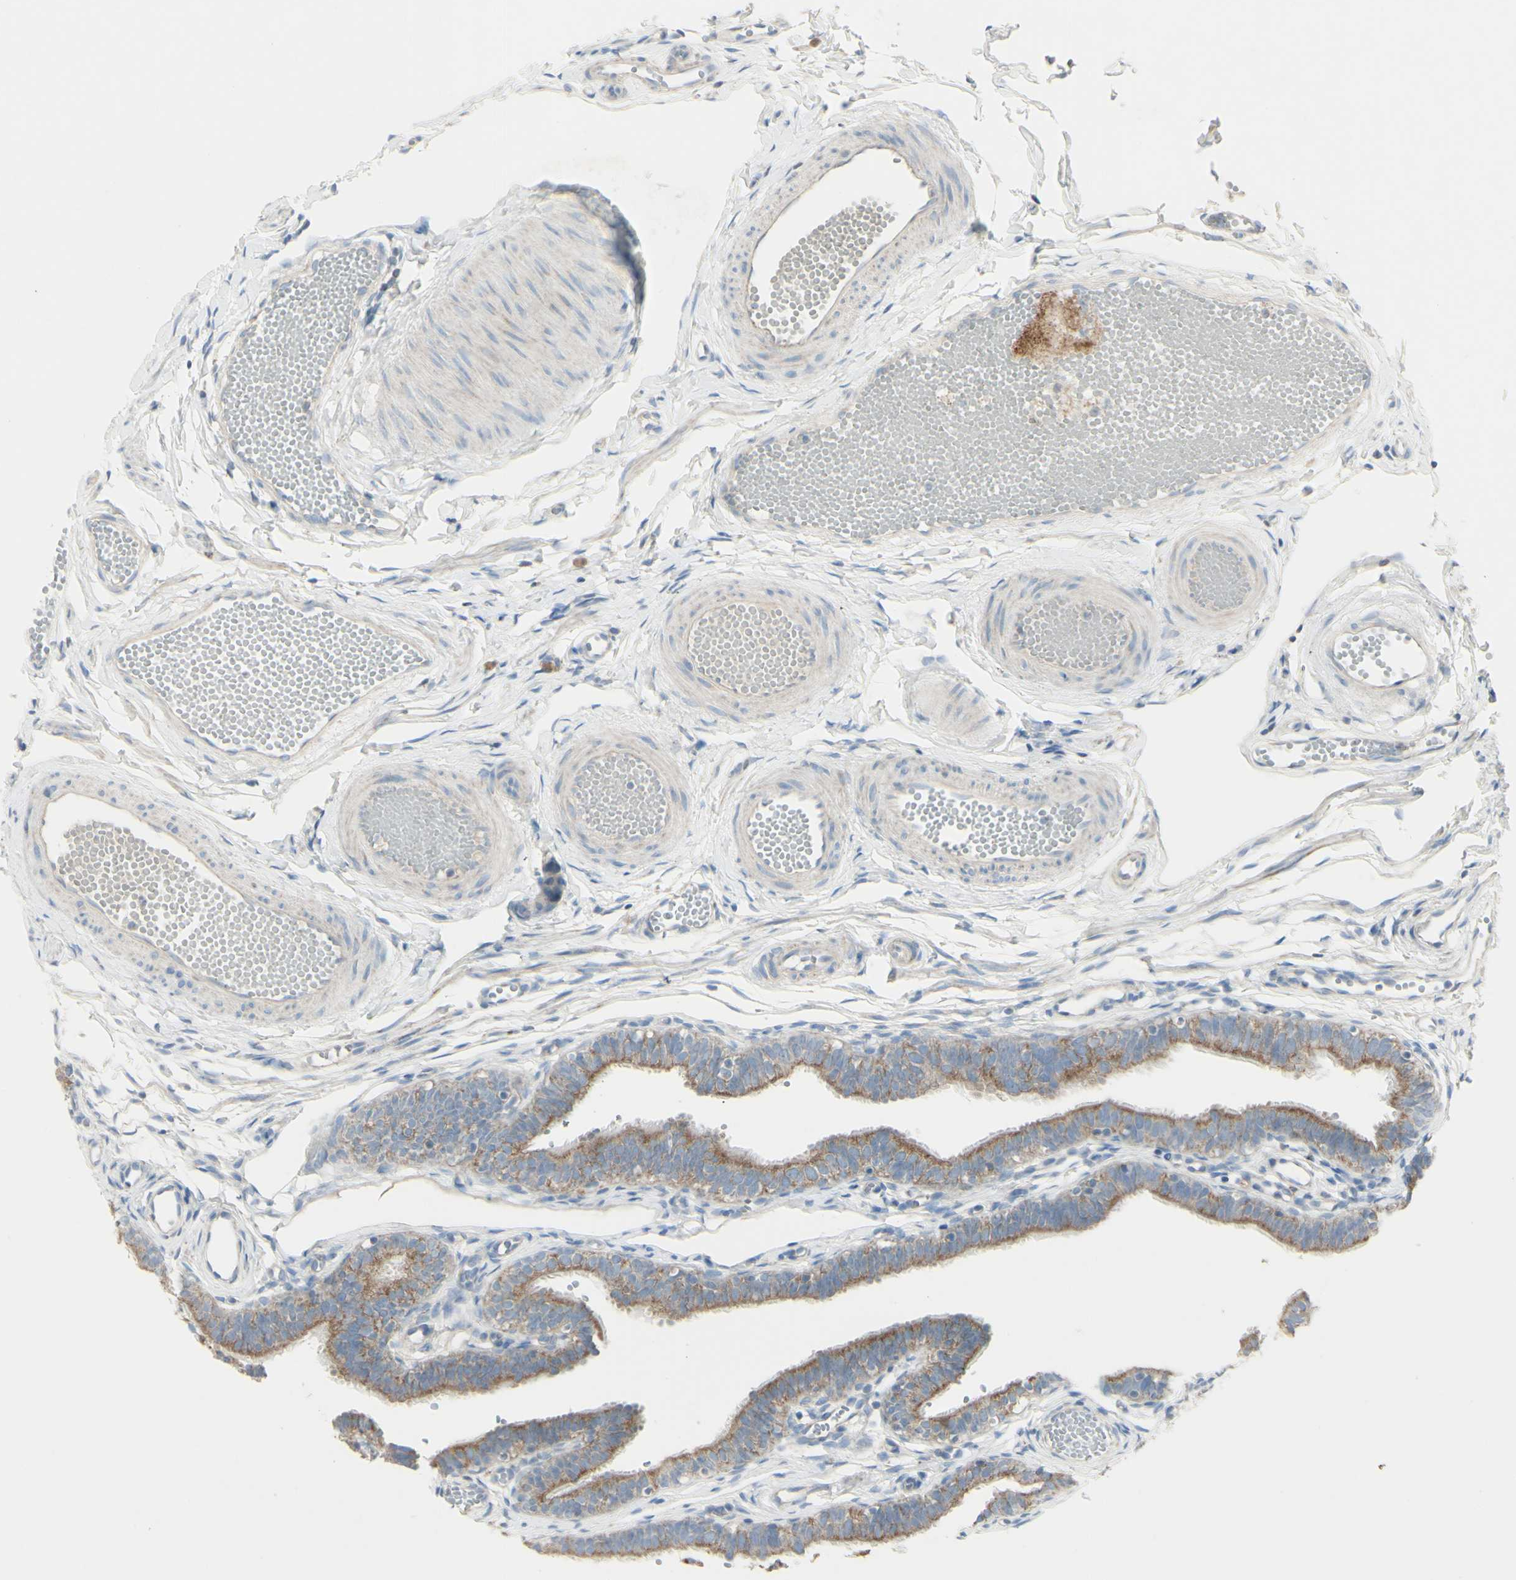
{"staining": {"intensity": "moderate", "quantity": ">75%", "location": "cytoplasmic/membranous"}, "tissue": "fallopian tube", "cell_type": "Glandular cells", "image_type": "normal", "snomed": [{"axis": "morphology", "description": "Normal tissue, NOS"}, {"axis": "topography", "description": "Fallopian tube"}, {"axis": "topography", "description": "Placenta"}], "caption": "Brown immunohistochemical staining in unremarkable fallopian tube reveals moderate cytoplasmic/membranous positivity in approximately >75% of glandular cells.", "gene": "CNTNAP1", "patient": {"sex": "female", "age": 34}}